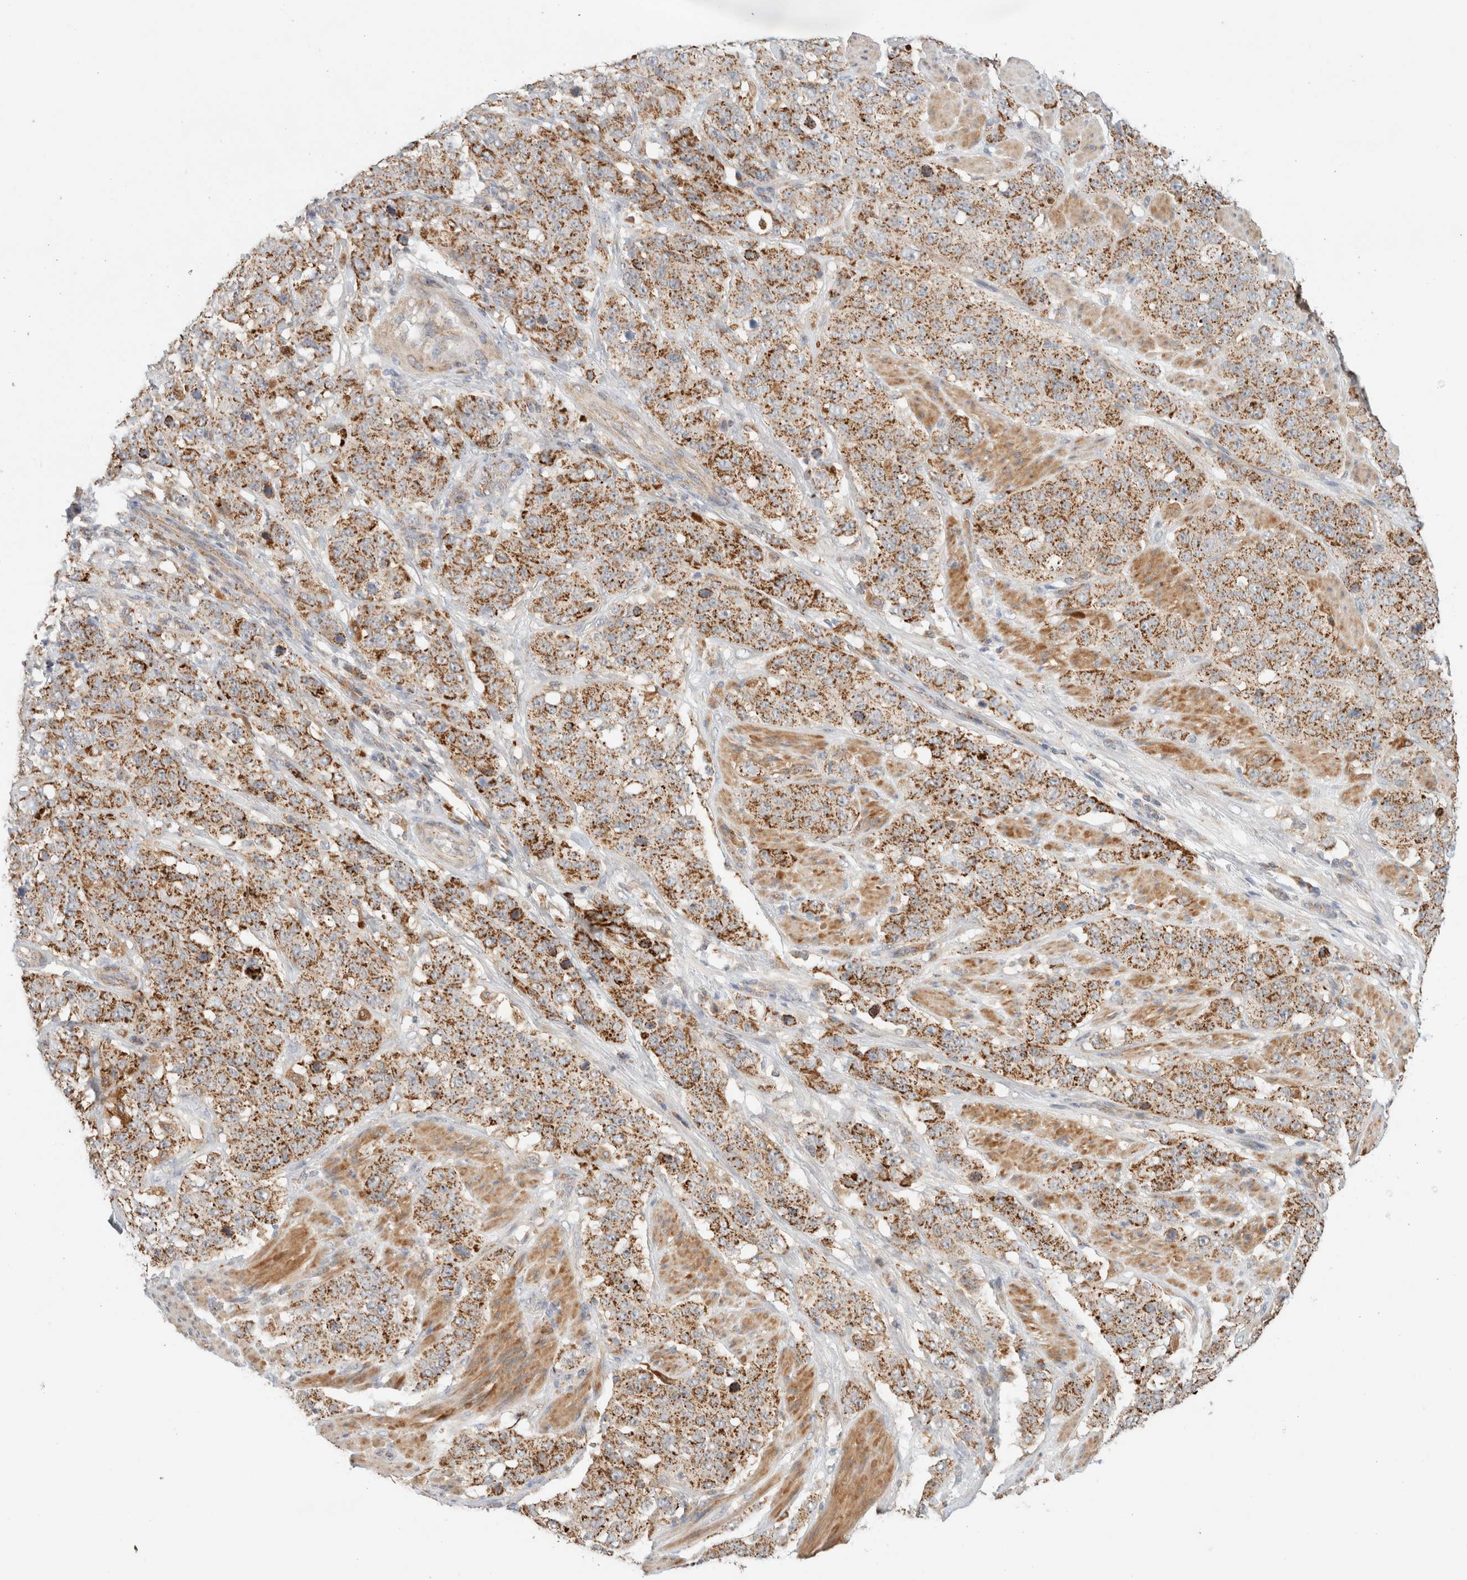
{"staining": {"intensity": "strong", "quantity": ">75%", "location": "cytoplasmic/membranous"}, "tissue": "stomach cancer", "cell_type": "Tumor cells", "image_type": "cancer", "snomed": [{"axis": "morphology", "description": "Adenocarcinoma, NOS"}, {"axis": "topography", "description": "Stomach"}], "caption": "Strong cytoplasmic/membranous protein staining is seen in approximately >75% of tumor cells in stomach cancer.", "gene": "MRM3", "patient": {"sex": "male", "age": 48}}